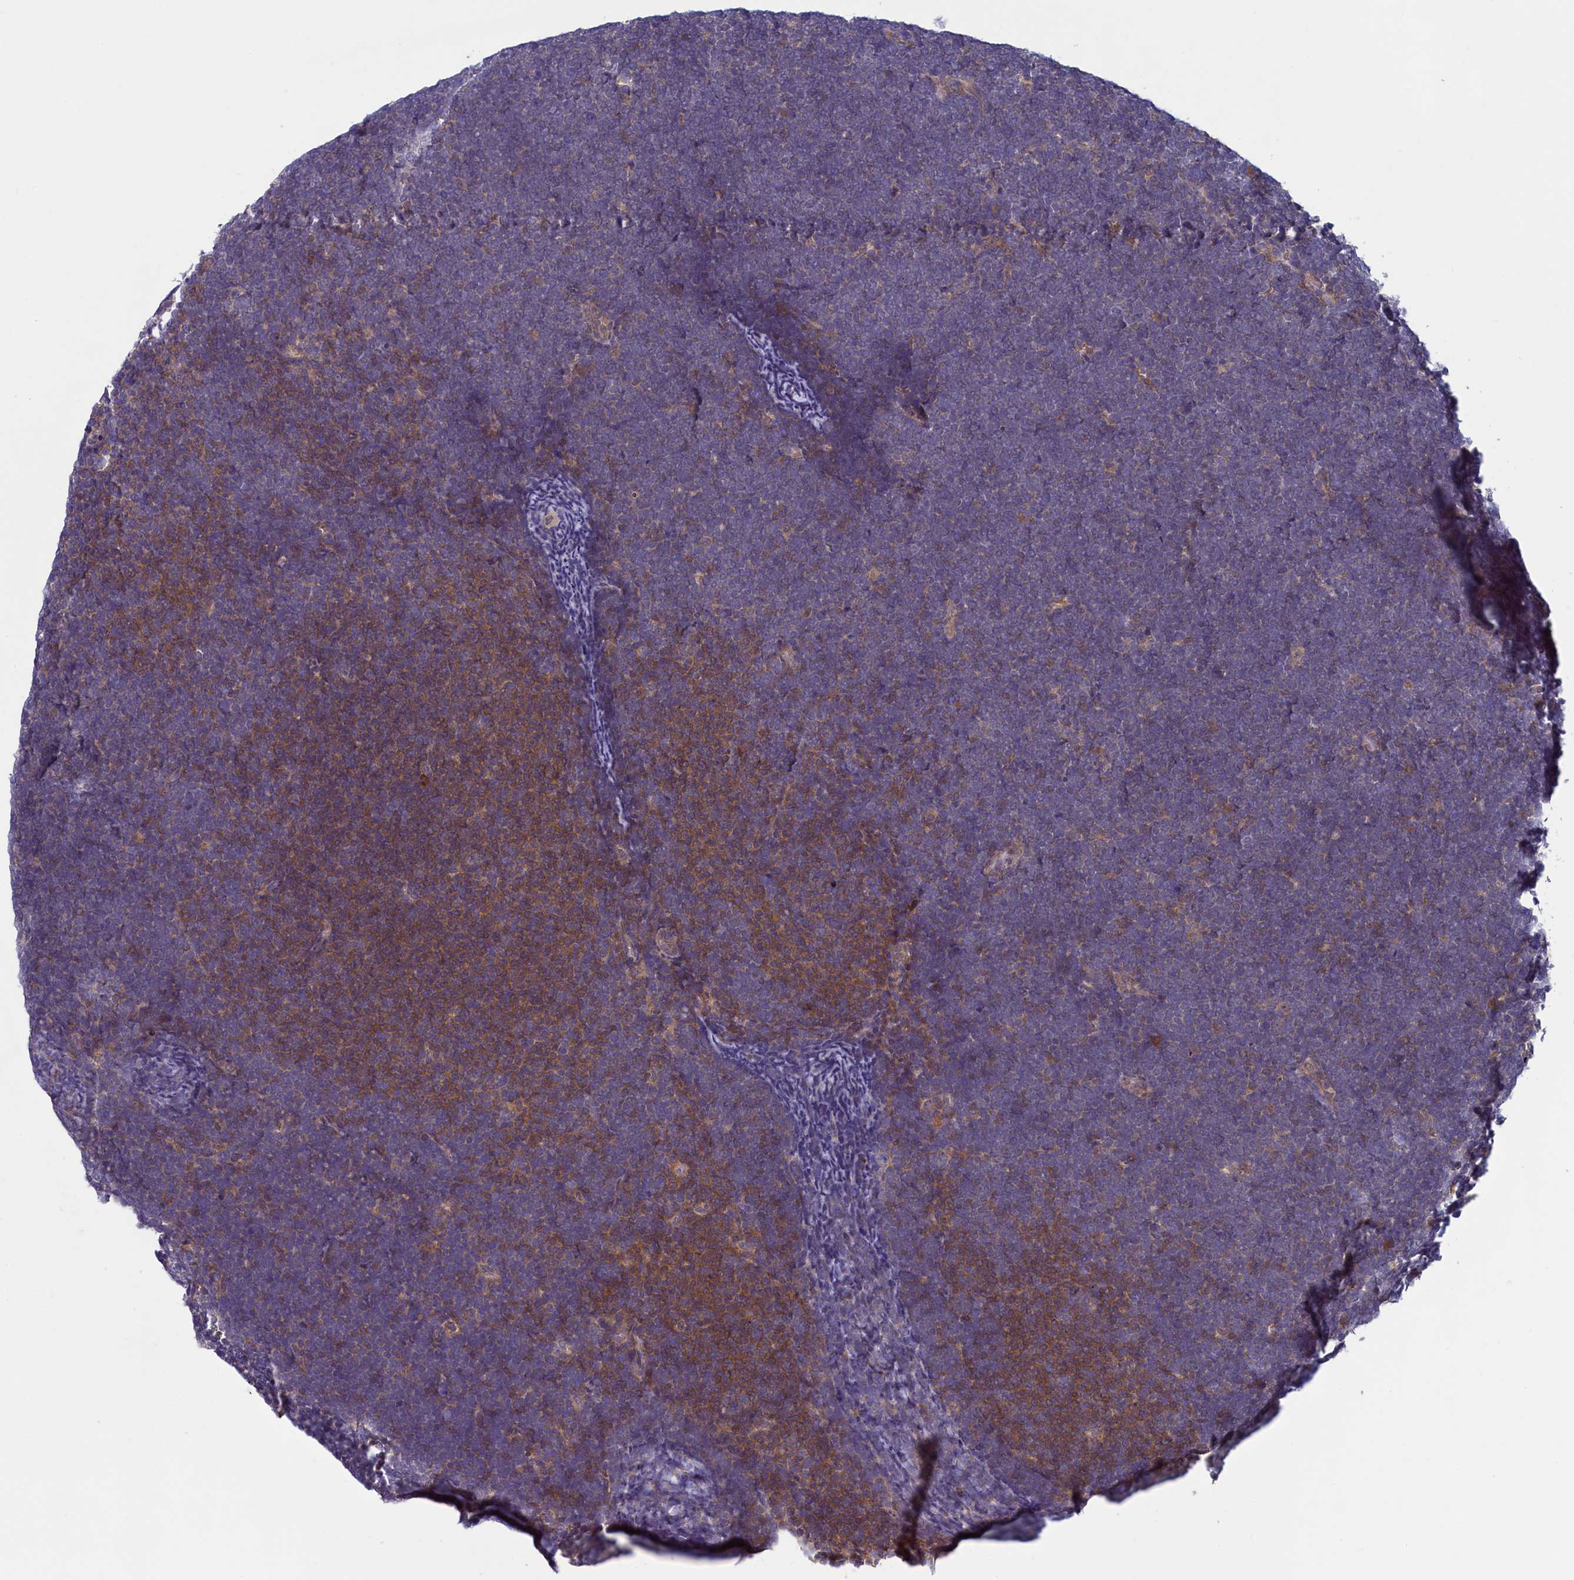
{"staining": {"intensity": "moderate", "quantity": "<25%", "location": "cytoplasmic/membranous"}, "tissue": "lymphoma", "cell_type": "Tumor cells", "image_type": "cancer", "snomed": [{"axis": "morphology", "description": "Malignant lymphoma, non-Hodgkin's type, High grade"}, {"axis": "topography", "description": "Lymph node"}], "caption": "Immunohistochemical staining of high-grade malignant lymphoma, non-Hodgkin's type displays low levels of moderate cytoplasmic/membranous positivity in about <25% of tumor cells.", "gene": "NUBP1", "patient": {"sex": "male", "age": 13}}